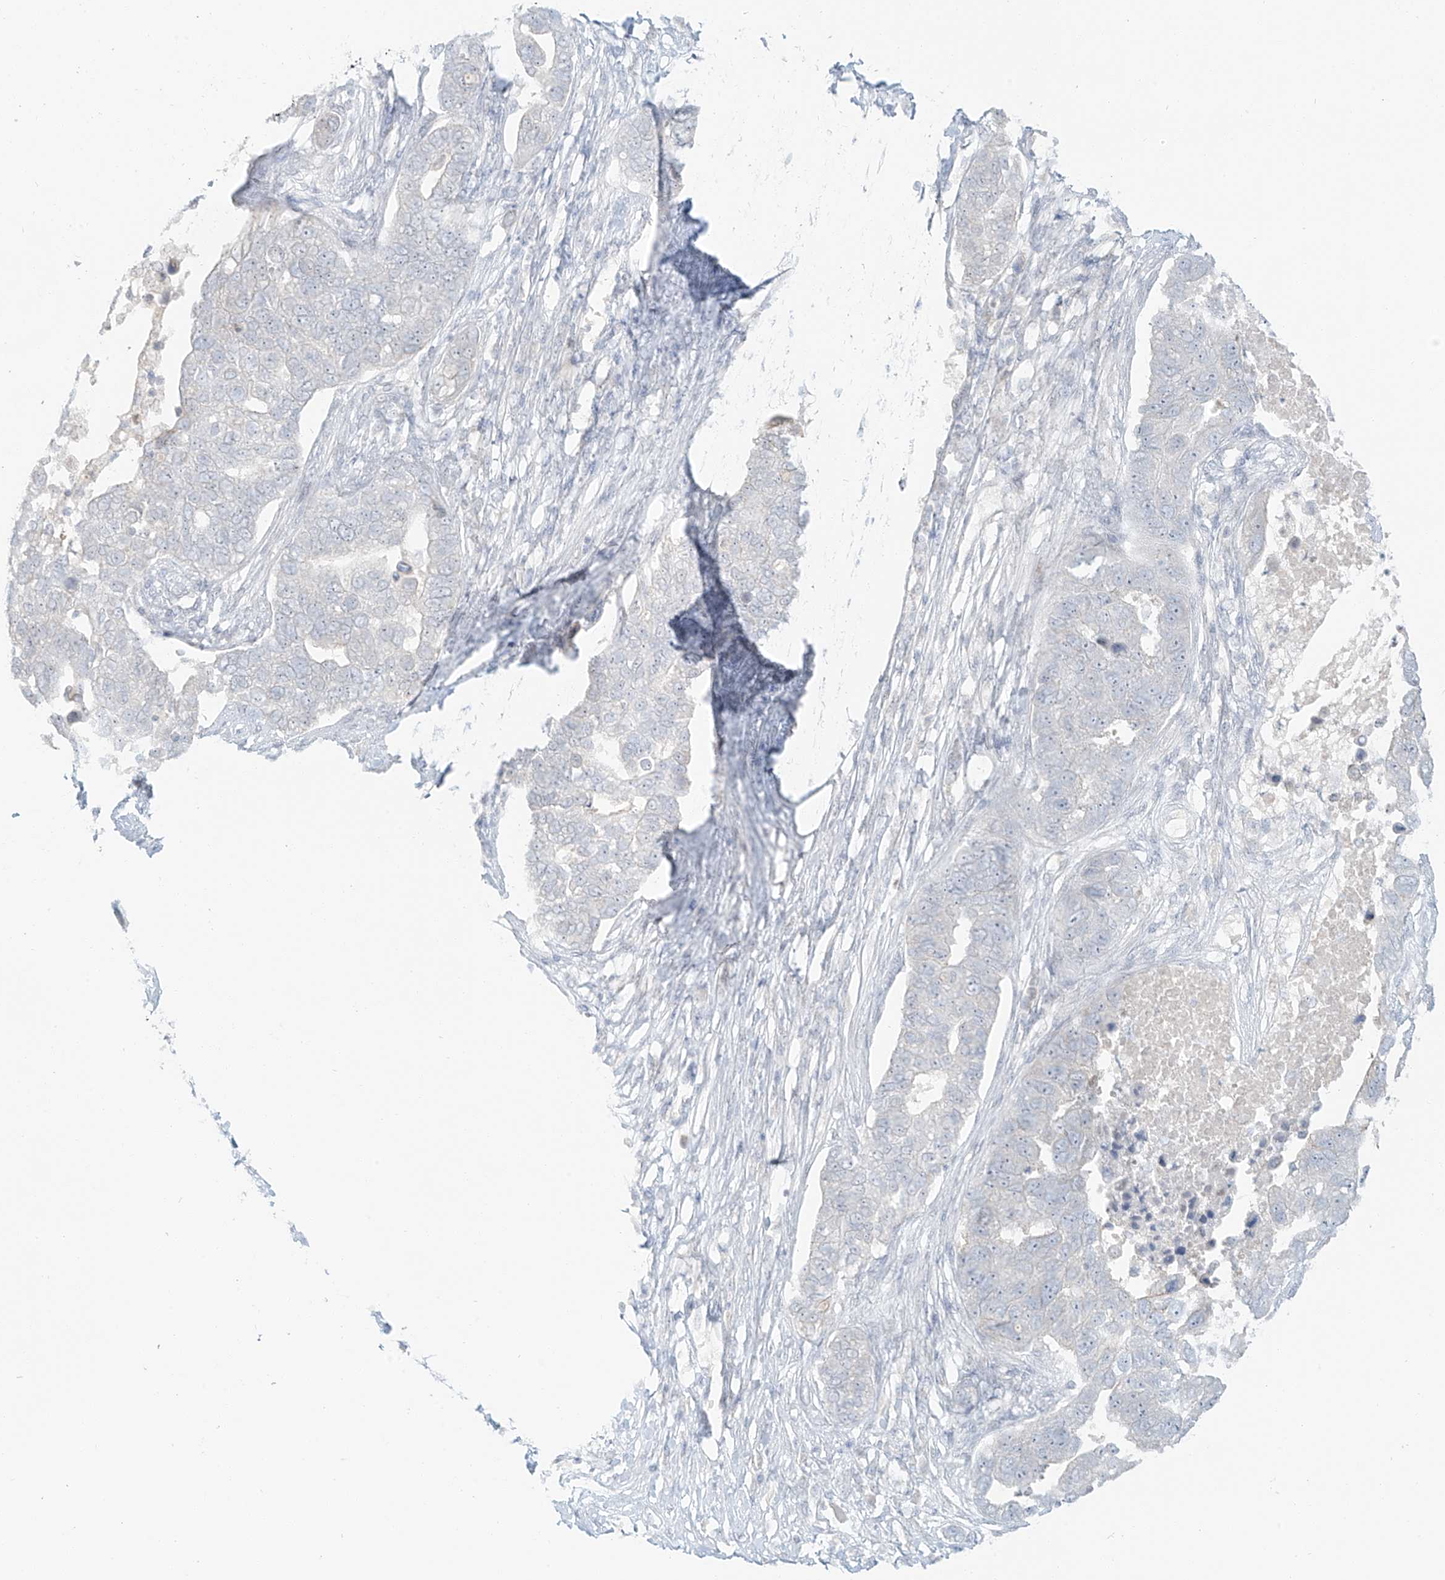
{"staining": {"intensity": "negative", "quantity": "none", "location": "none"}, "tissue": "pancreatic cancer", "cell_type": "Tumor cells", "image_type": "cancer", "snomed": [{"axis": "morphology", "description": "Adenocarcinoma, NOS"}, {"axis": "topography", "description": "Pancreas"}], "caption": "Image shows no significant protein positivity in tumor cells of pancreatic cancer (adenocarcinoma). (DAB immunohistochemistry (IHC) with hematoxylin counter stain).", "gene": "ZNF774", "patient": {"sex": "female", "age": 61}}